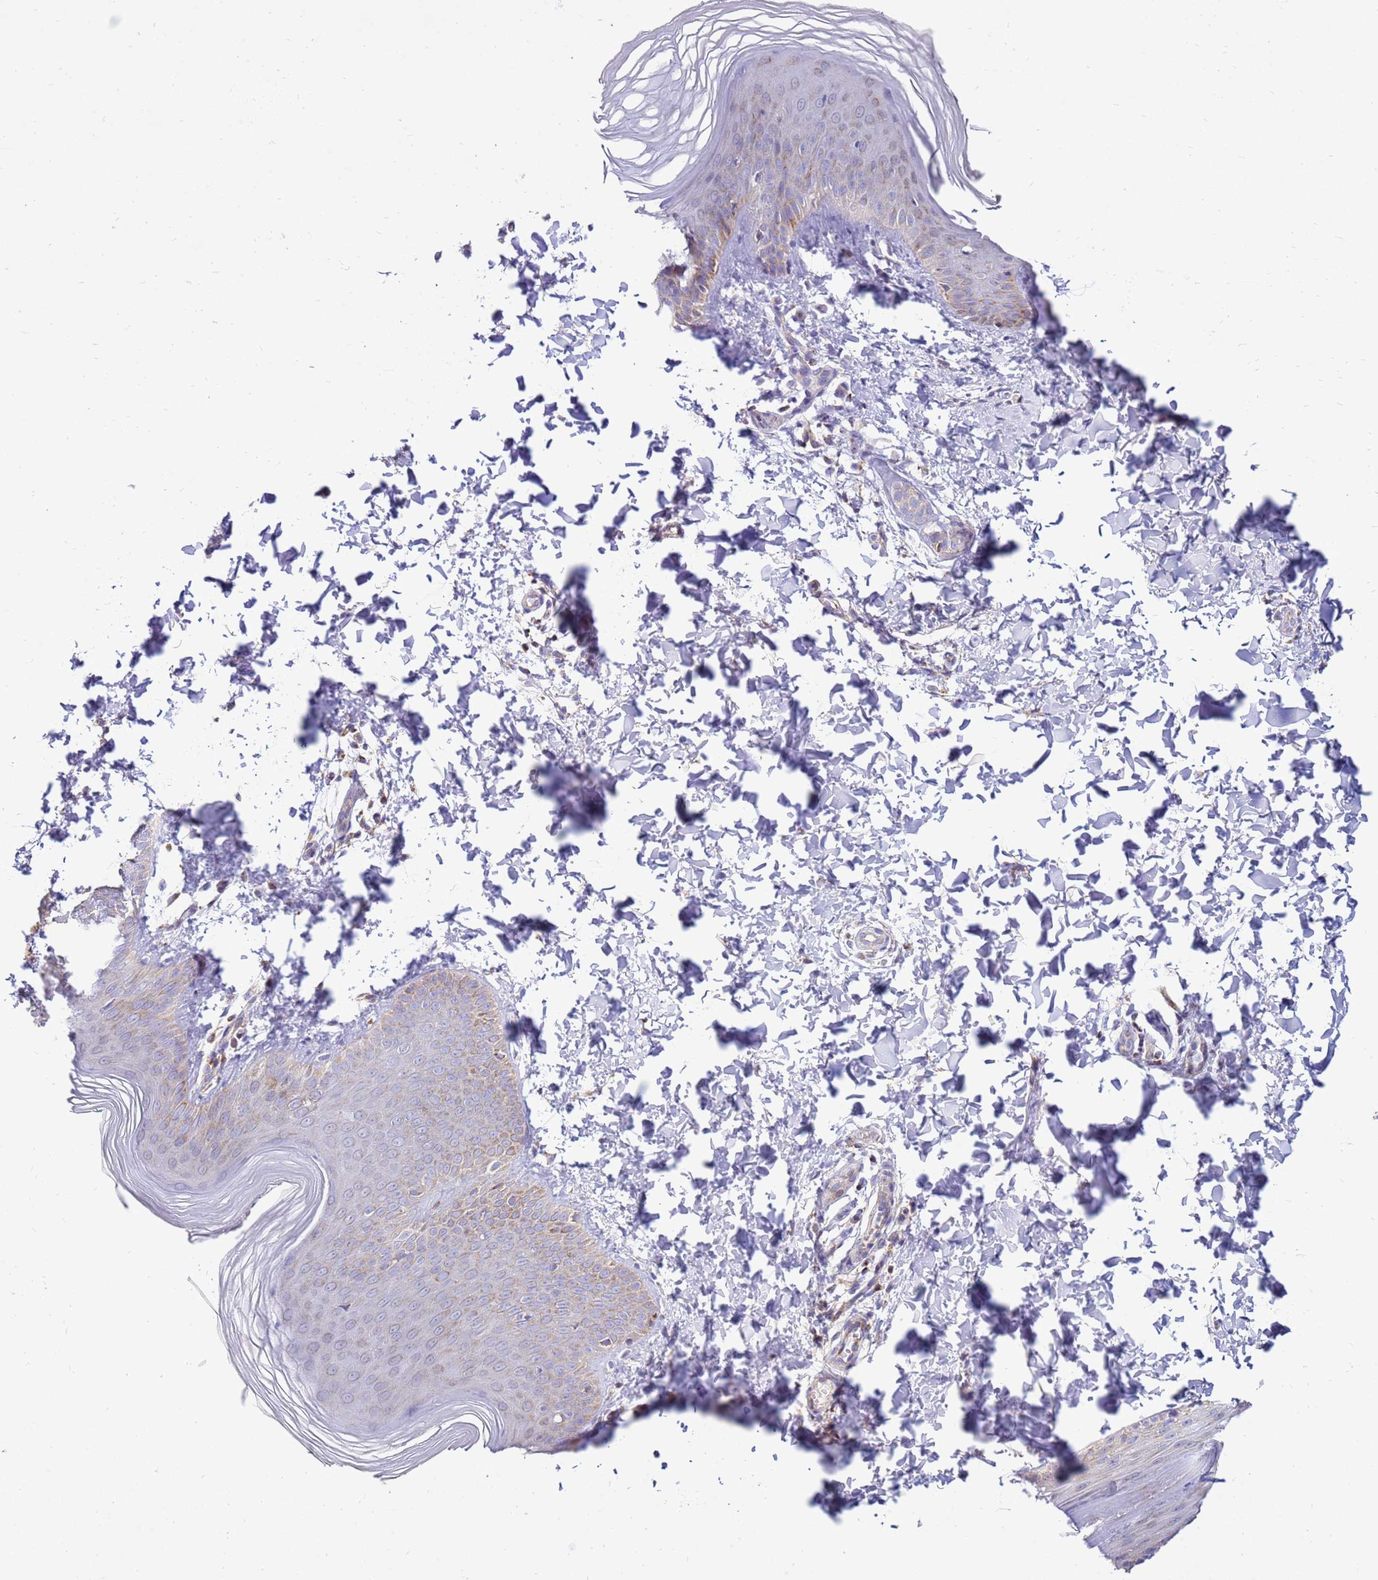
{"staining": {"intensity": "weak", "quantity": "25%-75%", "location": "cytoplasmic/membranous"}, "tissue": "skin", "cell_type": "Epidermal cells", "image_type": "normal", "snomed": [{"axis": "morphology", "description": "Normal tissue, NOS"}, {"axis": "morphology", "description": "Inflammation, NOS"}, {"axis": "topography", "description": "Soft tissue"}, {"axis": "topography", "description": "Anal"}], "caption": "Immunohistochemical staining of benign human skin shows weak cytoplasmic/membranous protein positivity in about 25%-75% of epidermal cells.", "gene": "IGF1R", "patient": {"sex": "female", "age": 15}}